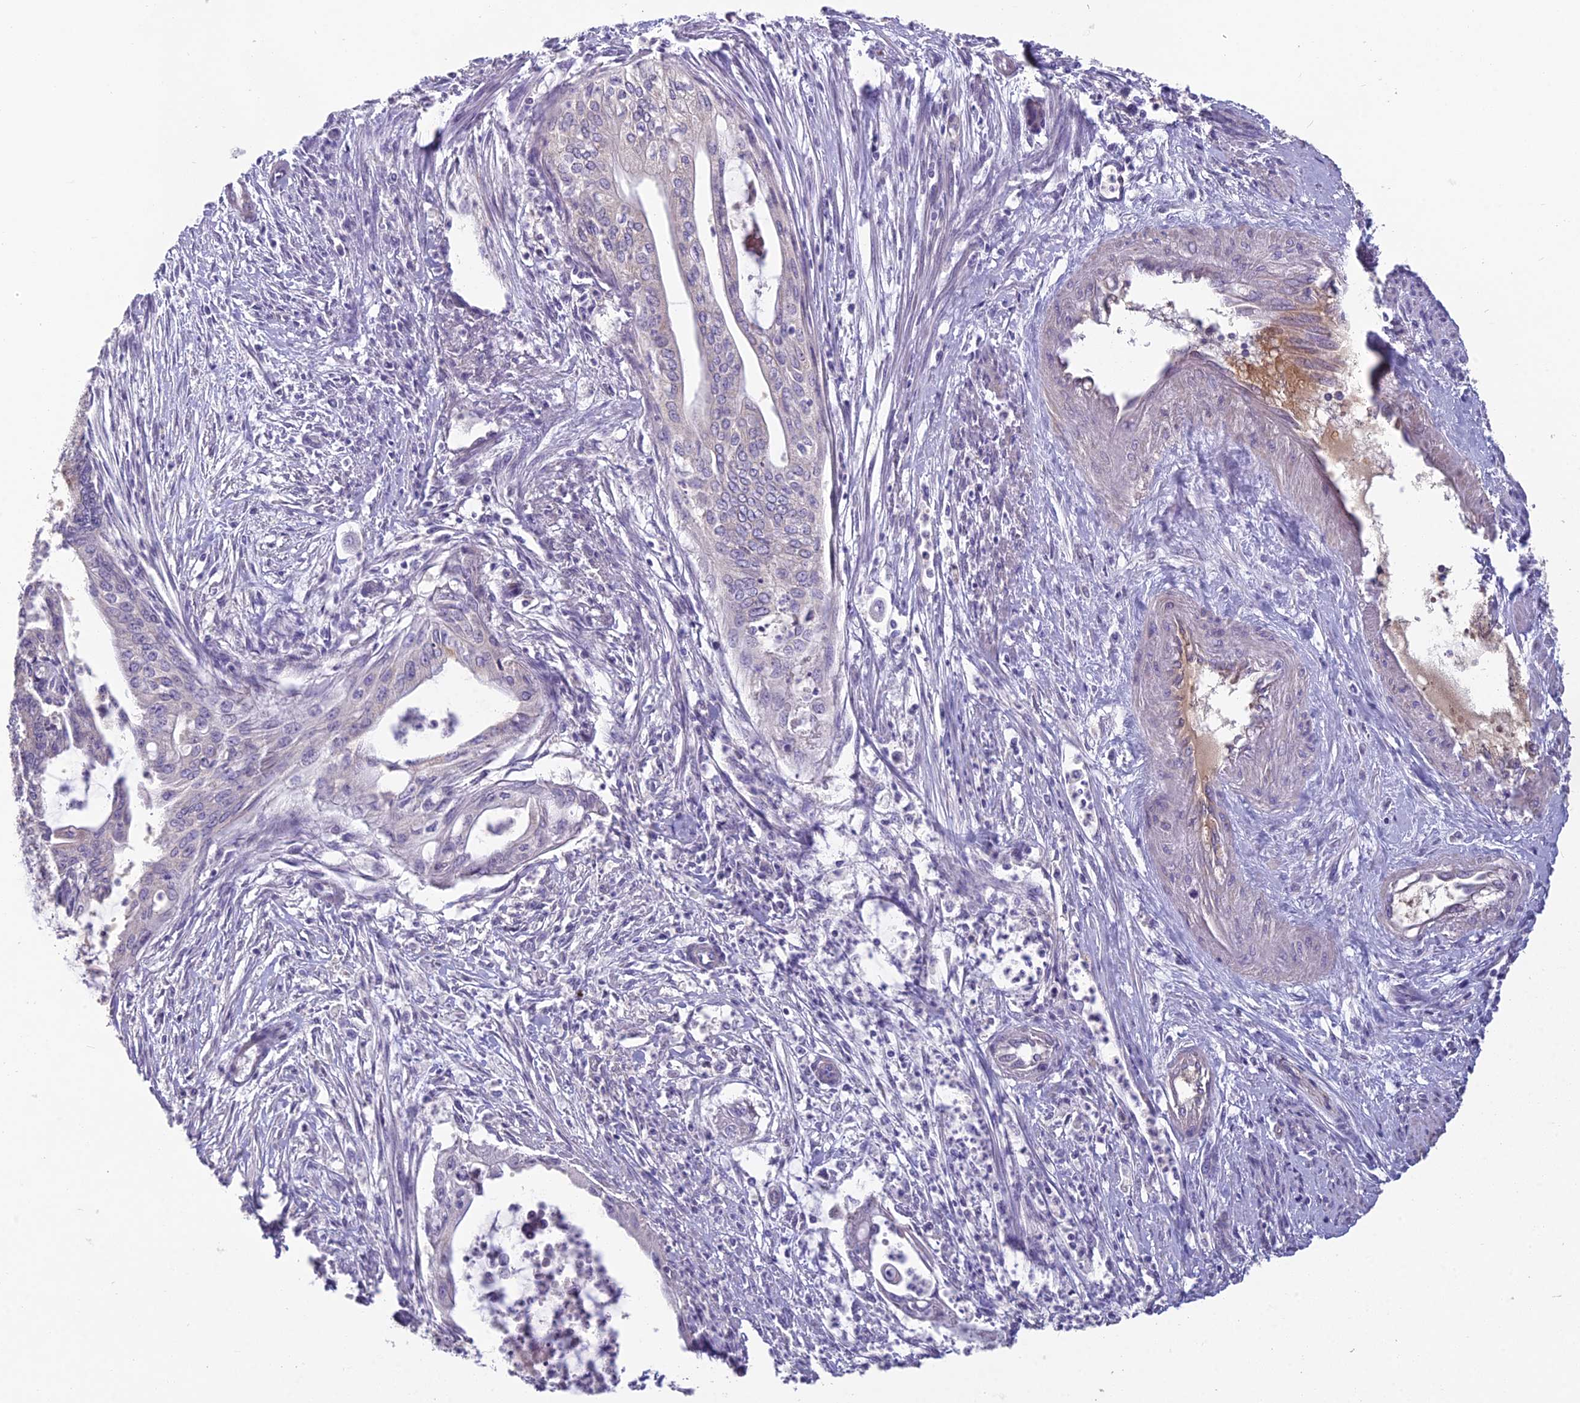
{"staining": {"intensity": "negative", "quantity": "none", "location": "none"}, "tissue": "endometrial cancer", "cell_type": "Tumor cells", "image_type": "cancer", "snomed": [{"axis": "morphology", "description": "Adenocarcinoma, NOS"}, {"axis": "topography", "description": "Endometrium"}], "caption": "The image reveals no staining of tumor cells in endometrial cancer.", "gene": "CEACAM16", "patient": {"sex": "female", "age": 73}}